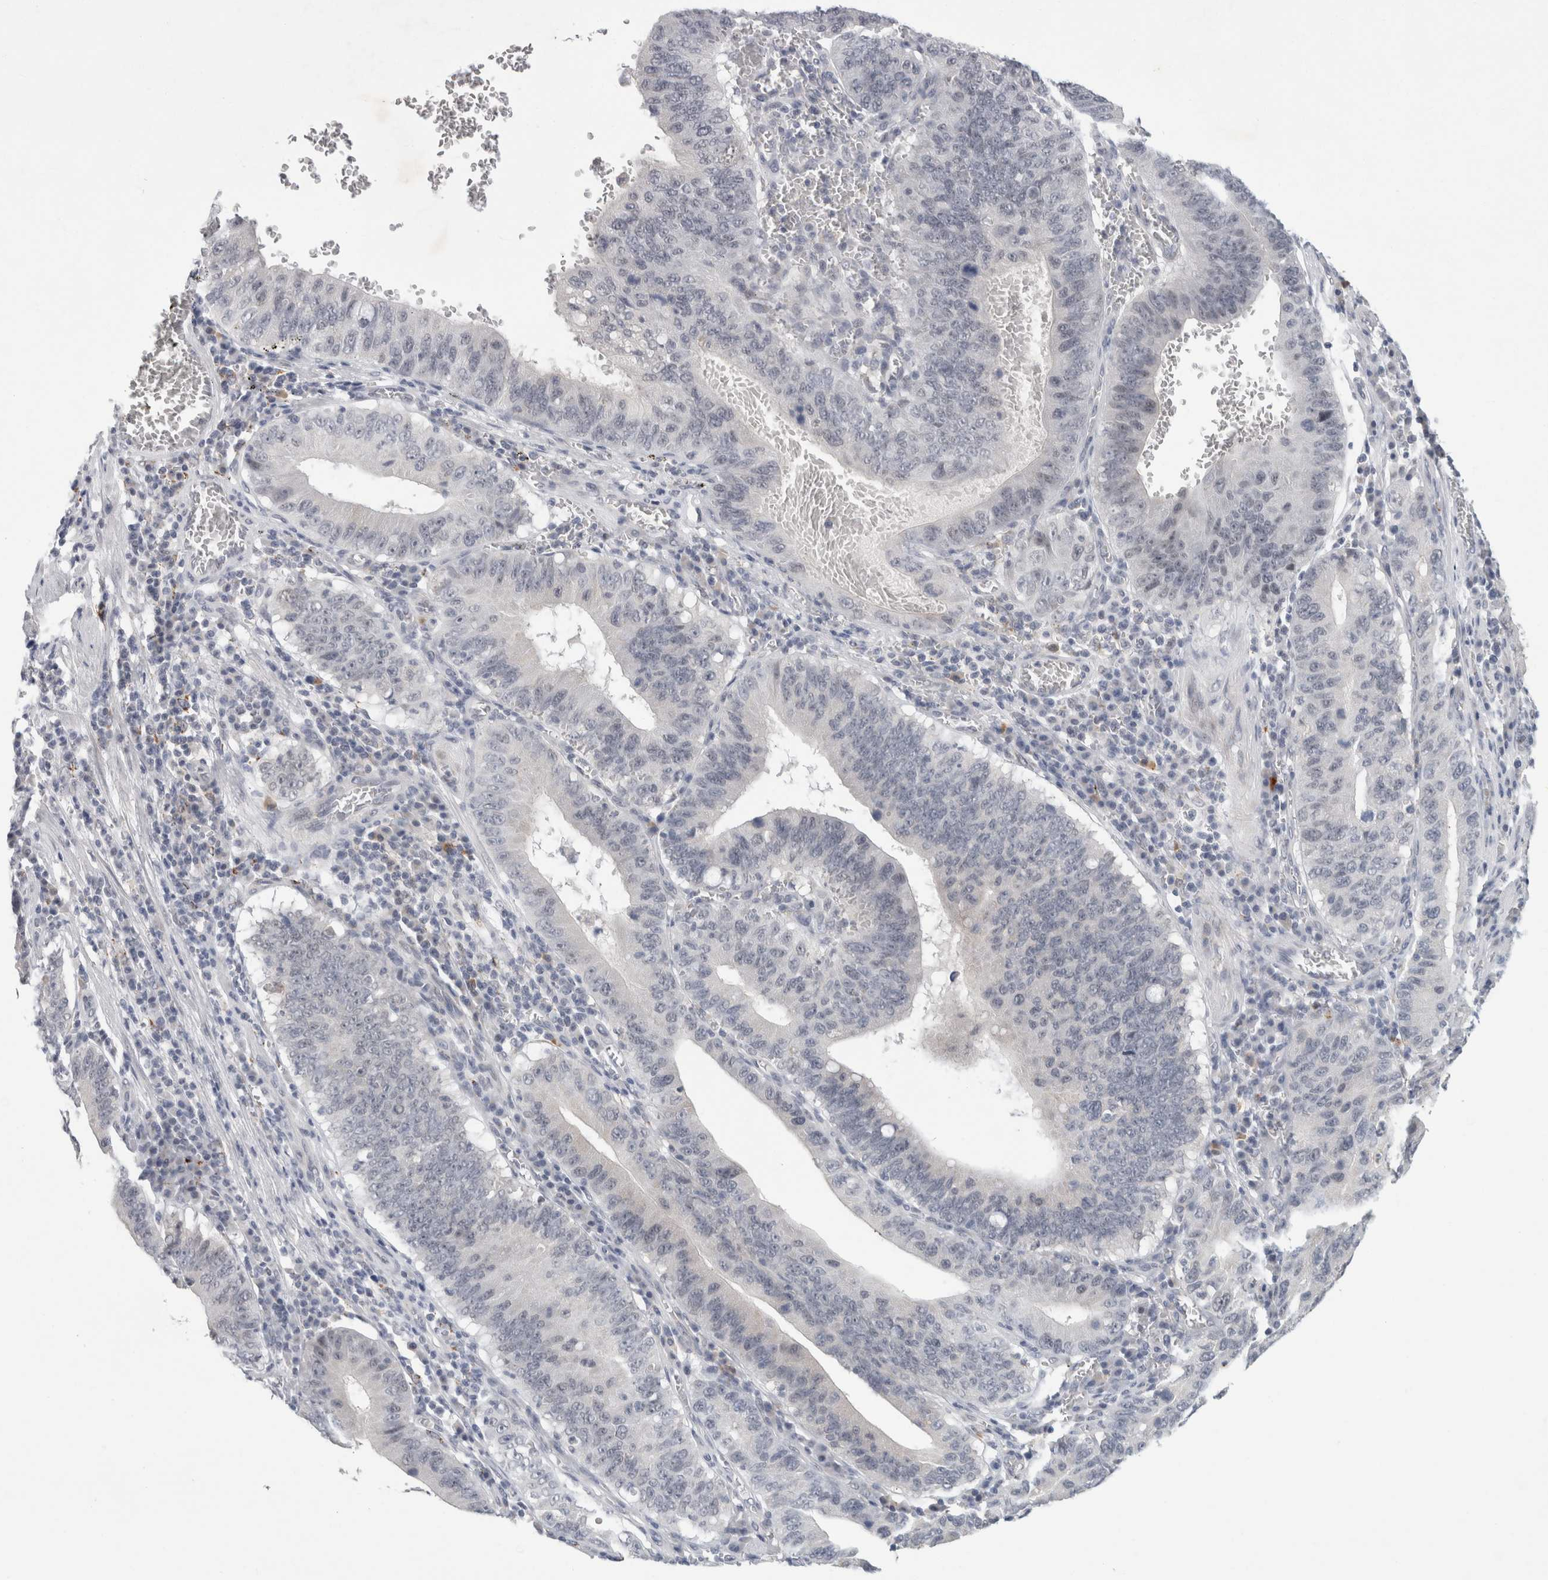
{"staining": {"intensity": "negative", "quantity": "none", "location": "none"}, "tissue": "stomach cancer", "cell_type": "Tumor cells", "image_type": "cancer", "snomed": [{"axis": "morphology", "description": "Adenocarcinoma, NOS"}, {"axis": "topography", "description": "Stomach"}, {"axis": "topography", "description": "Gastric cardia"}], "caption": "Immunohistochemistry photomicrograph of adenocarcinoma (stomach) stained for a protein (brown), which demonstrates no staining in tumor cells.", "gene": "NIPA1", "patient": {"sex": "male", "age": 59}}